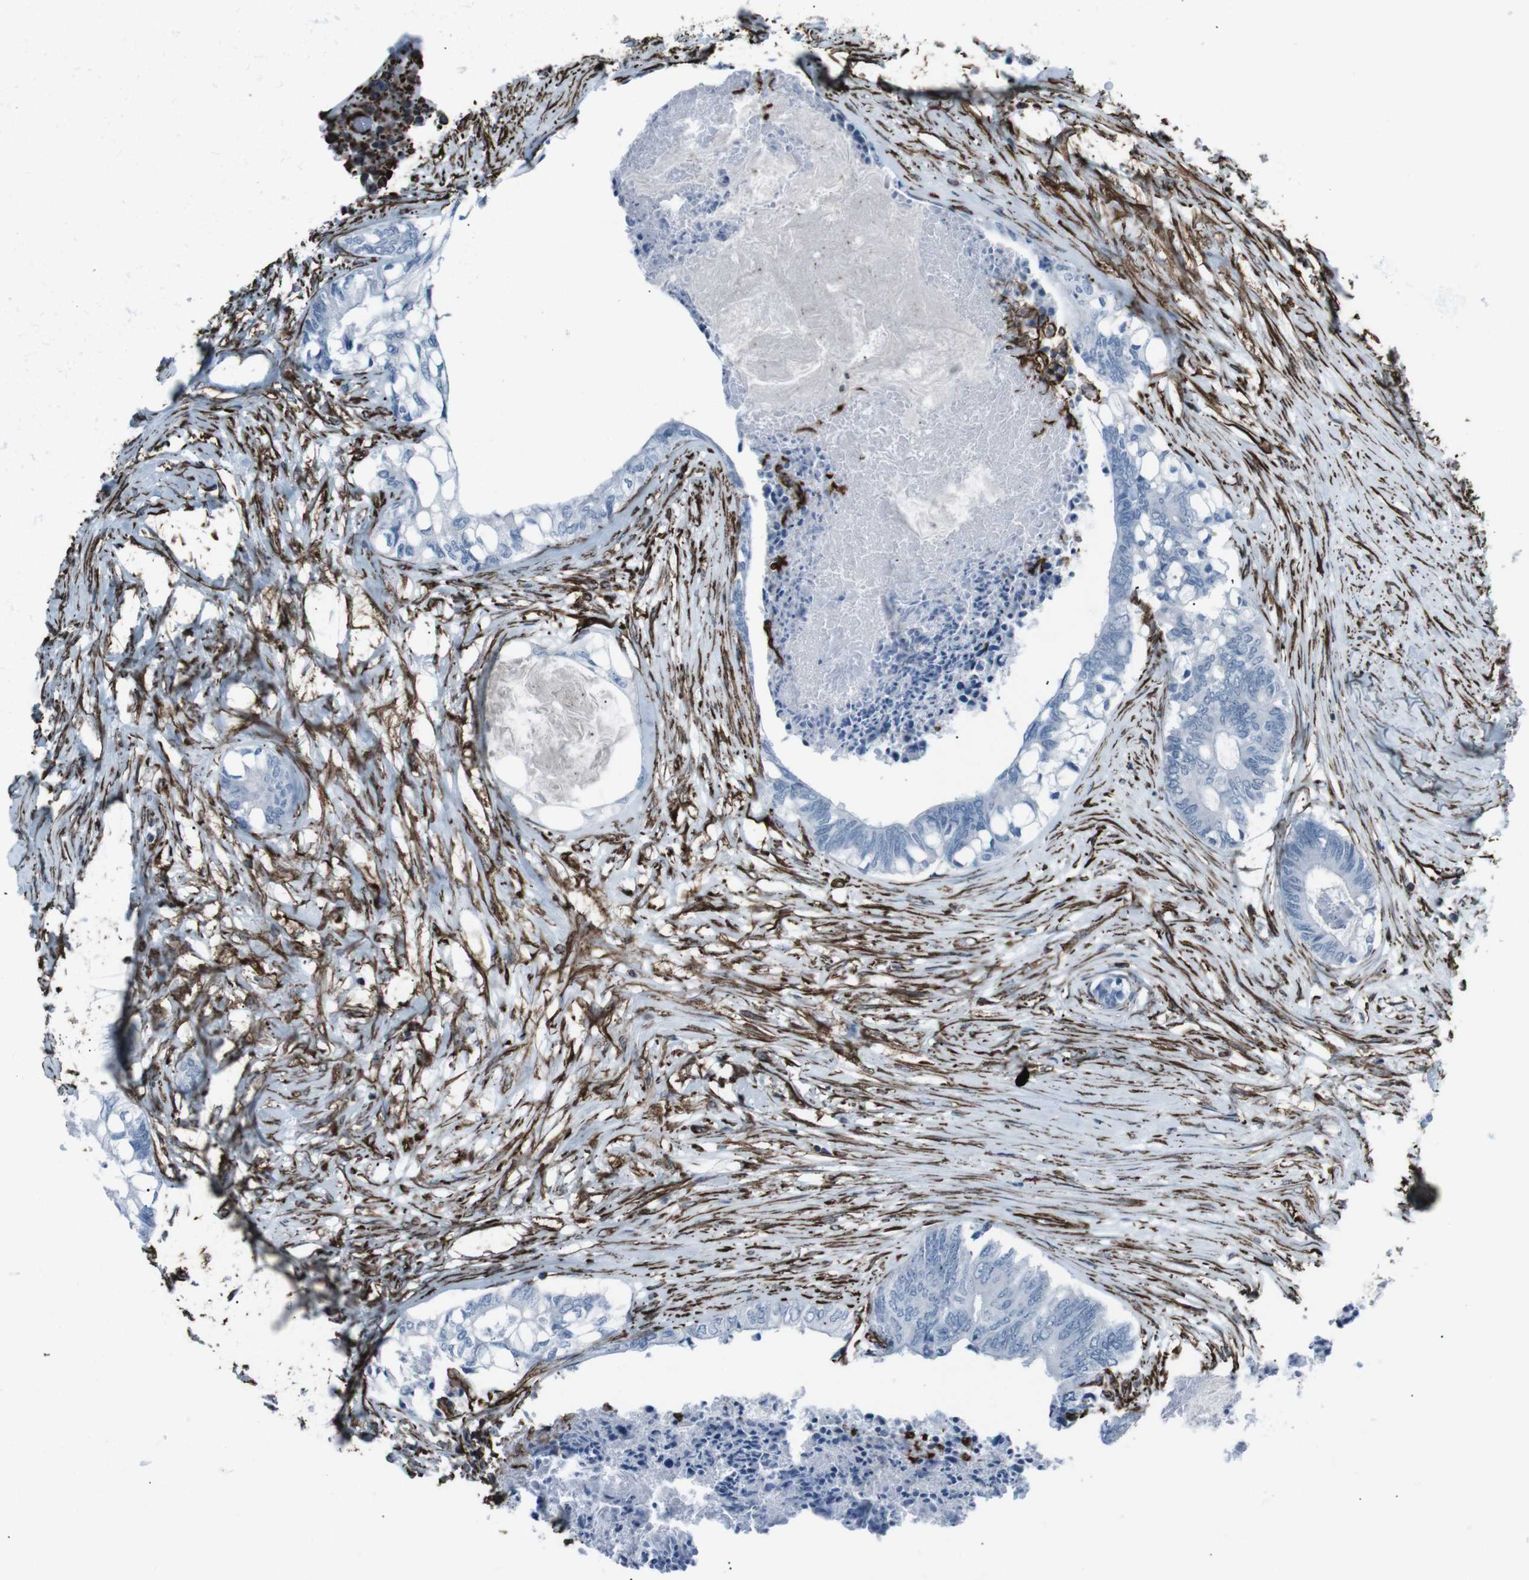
{"staining": {"intensity": "negative", "quantity": "none", "location": "none"}, "tissue": "colorectal cancer", "cell_type": "Tumor cells", "image_type": "cancer", "snomed": [{"axis": "morphology", "description": "Adenocarcinoma, NOS"}, {"axis": "topography", "description": "Rectum"}], "caption": "Immunohistochemistry (IHC) of colorectal cancer demonstrates no expression in tumor cells.", "gene": "ZDHHC6", "patient": {"sex": "male", "age": 63}}